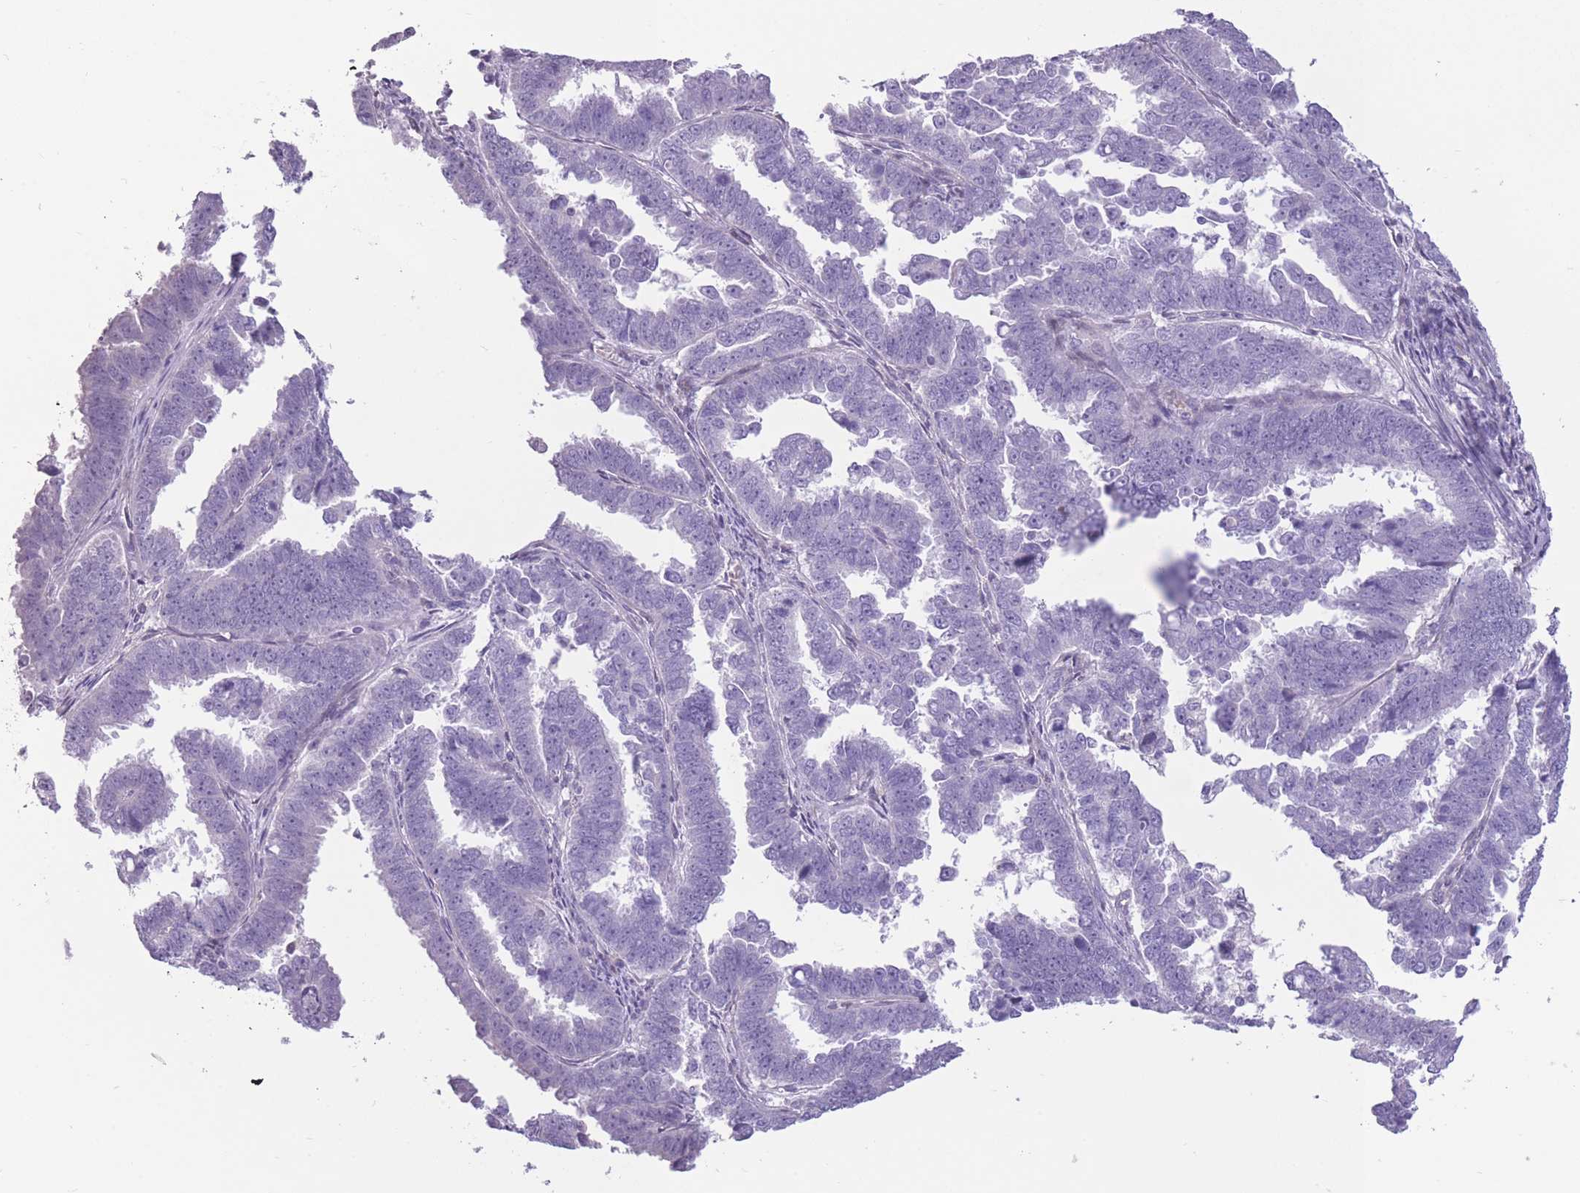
{"staining": {"intensity": "negative", "quantity": "none", "location": "none"}, "tissue": "endometrial cancer", "cell_type": "Tumor cells", "image_type": "cancer", "snomed": [{"axis": "morphology", "description": "Adenocarcinoma, NOS"}, {"axis": "topography", "description": "Endometrium"}], "caption": "A high-resolution image shows IHC staining of endometrial cancer (adenocarcinoma), which reveals no significant expression in tumor cells.", "gene": "WDR70", "patient": {"sex": "female", "age": 75}}